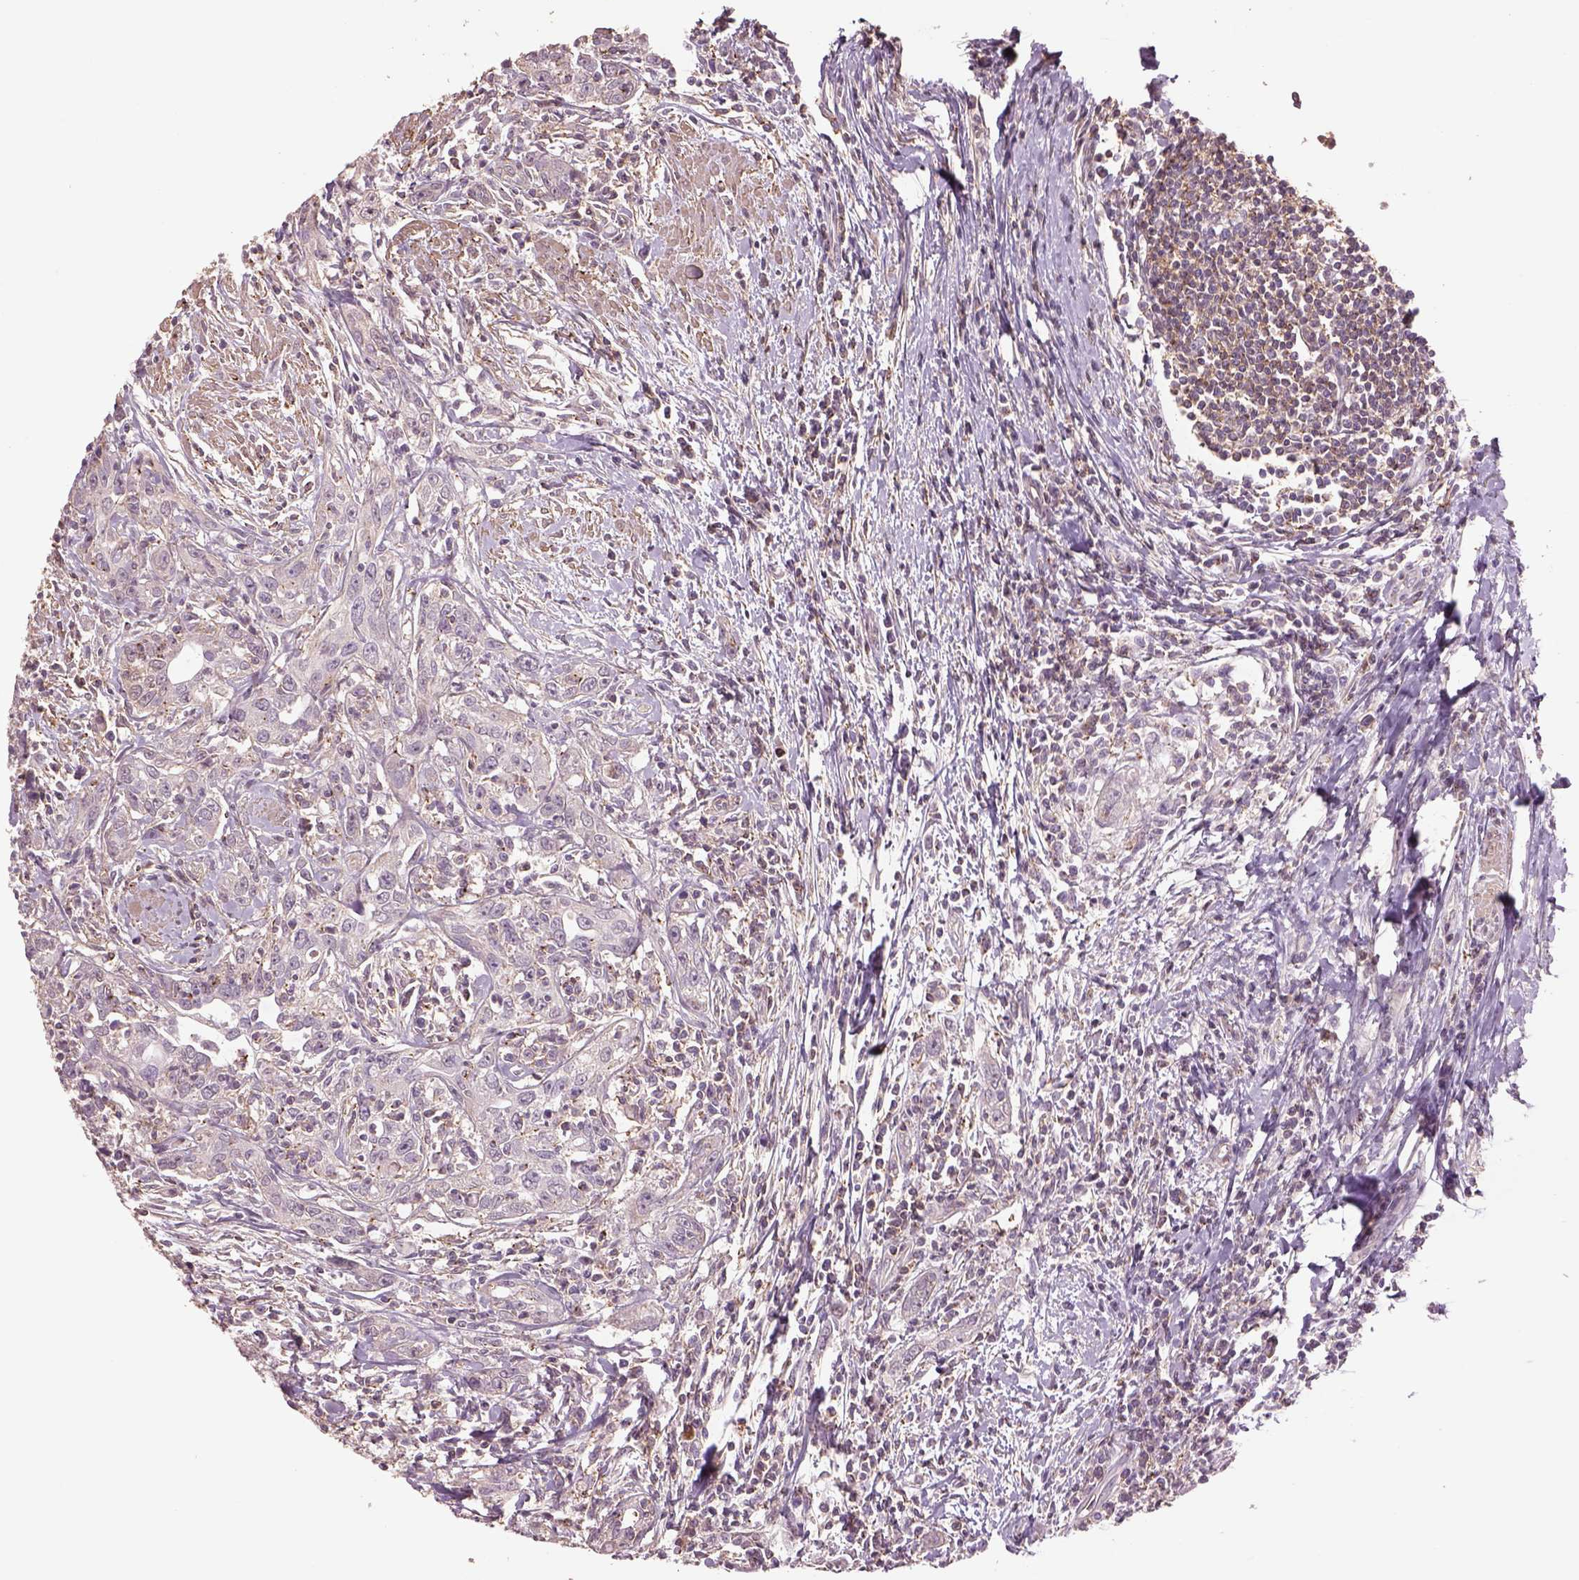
{"staining": {"intensity": "negative", "quantity": "none", "location": "none"}, "tissue": "urothelial cancer", "cell_type": "Tumor cells", "image_type": "cancer", "snomed": [{"axis": "morphology", "description": "Urothelial carcinoma, High grade"}, {"axis": "topography", "description": "Urinary bladder"}], "caption": "Immunohistochemistry image of urothelial cancer stained for a protein (brown), which shows no expression in tumor cells. (Stains: DAB immunohistochemistry with hematoxylin counter stain, Microscopy: brightfield microscopy at high magnification).", "gene": "LIN7A", "patient": {"sex": "male", "age": 83}}